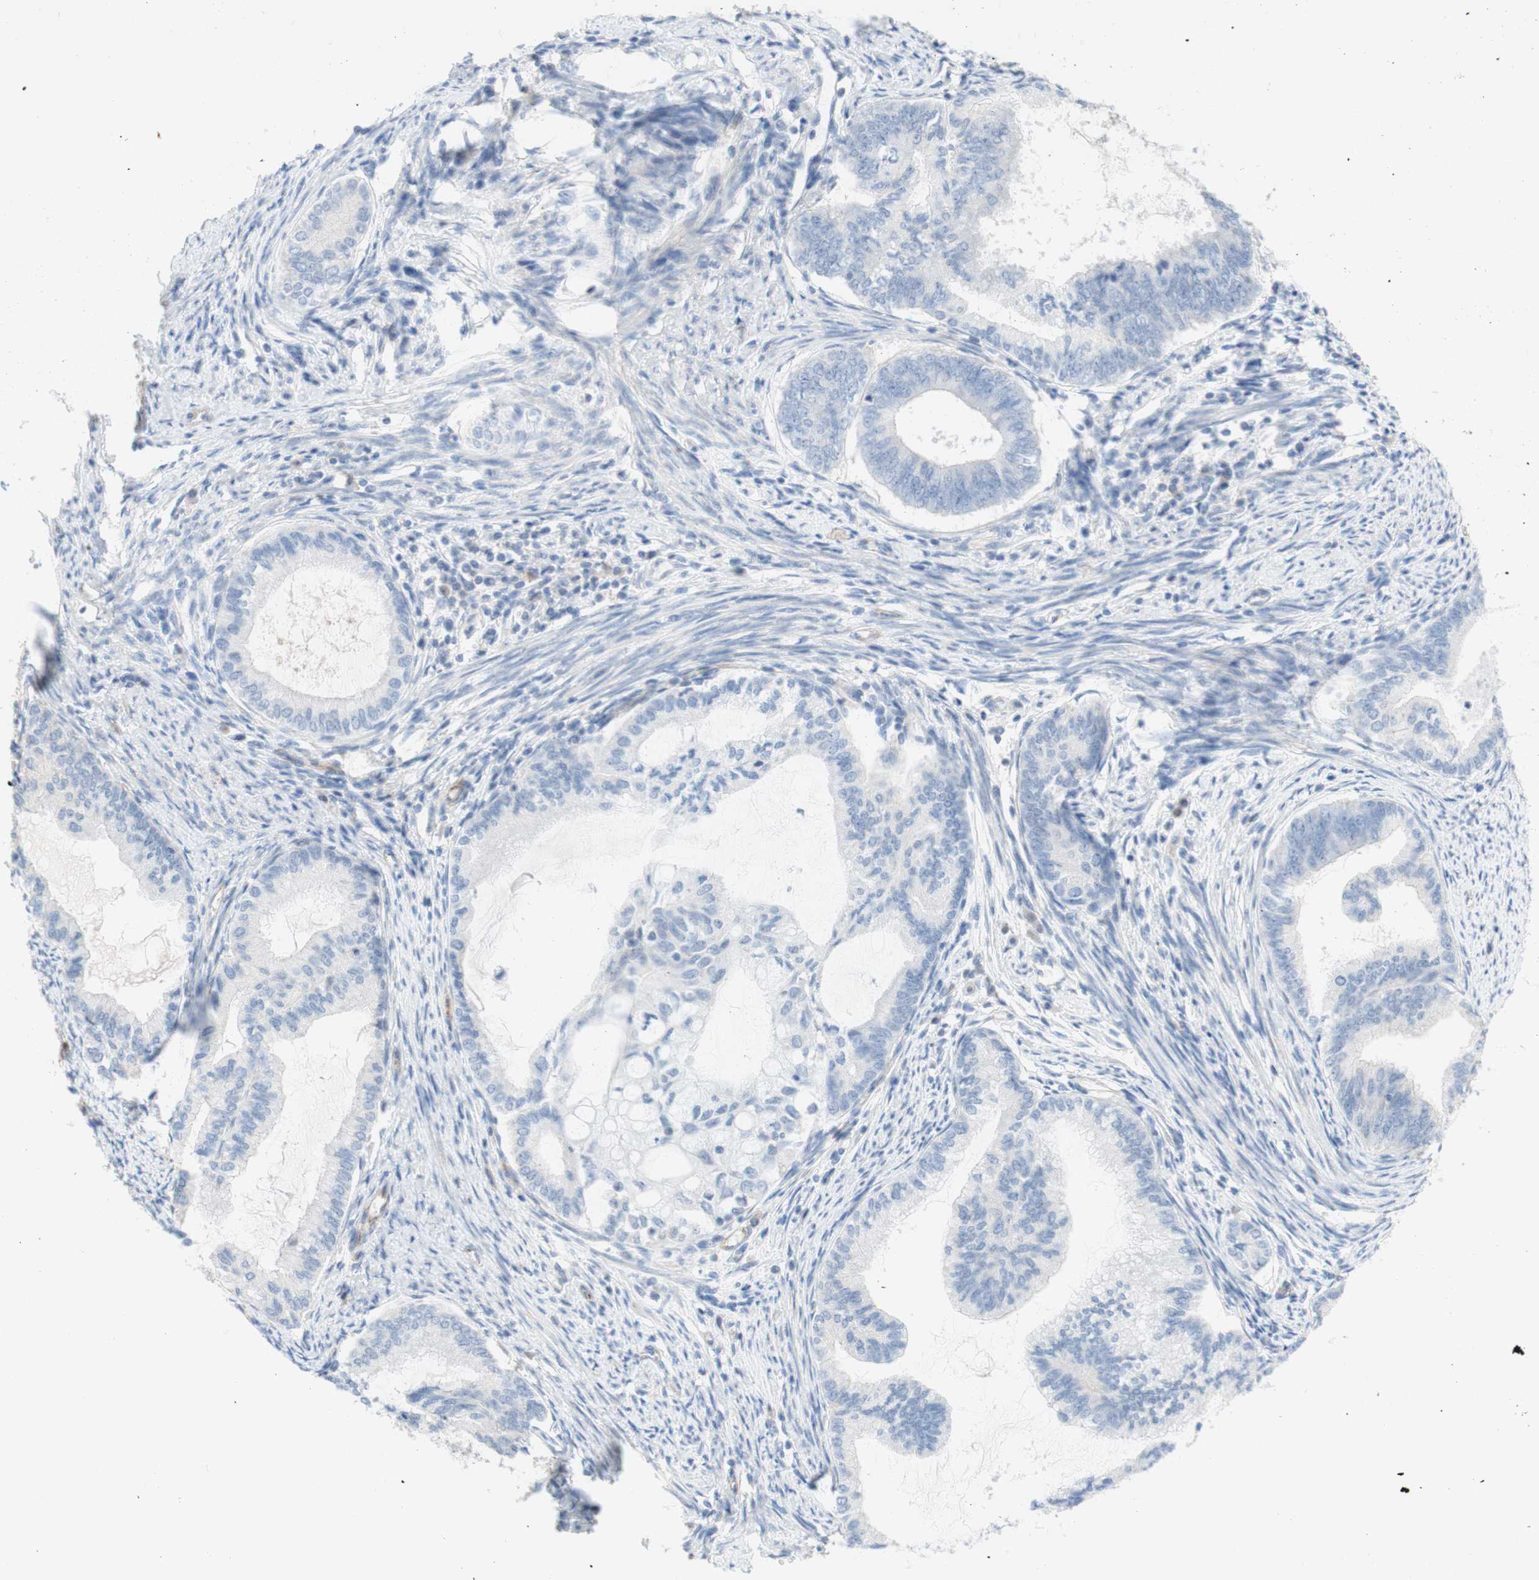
{"staining": {"intensity": "negative", "quantity": "none", "location": "none"}, "tissue": "endometrial cancer", "cell_type": "Tumor cells", "image_type": "cancer", "snomed": [{"axis": "morphology", "description": "Adenocarcinoma, NOS"}, {"axis": "topography", "description": "Endometrium"}], "caption": "Immunohistochemistry (IHC) histopathology image of neoplastic tissue: endometrial cancer (adenocarcinoma) stained with DAB demonstrates no significant protein staining in tumor cells. Brightfield microscopy of immunohistochemistry stained with DAB (3,3'-diaminobenzidine) (brown) and hematoxylin (blue), captured at high magnification.", "gene": "POU2AF1", "patient": {"sex": "female", "age": 86}}